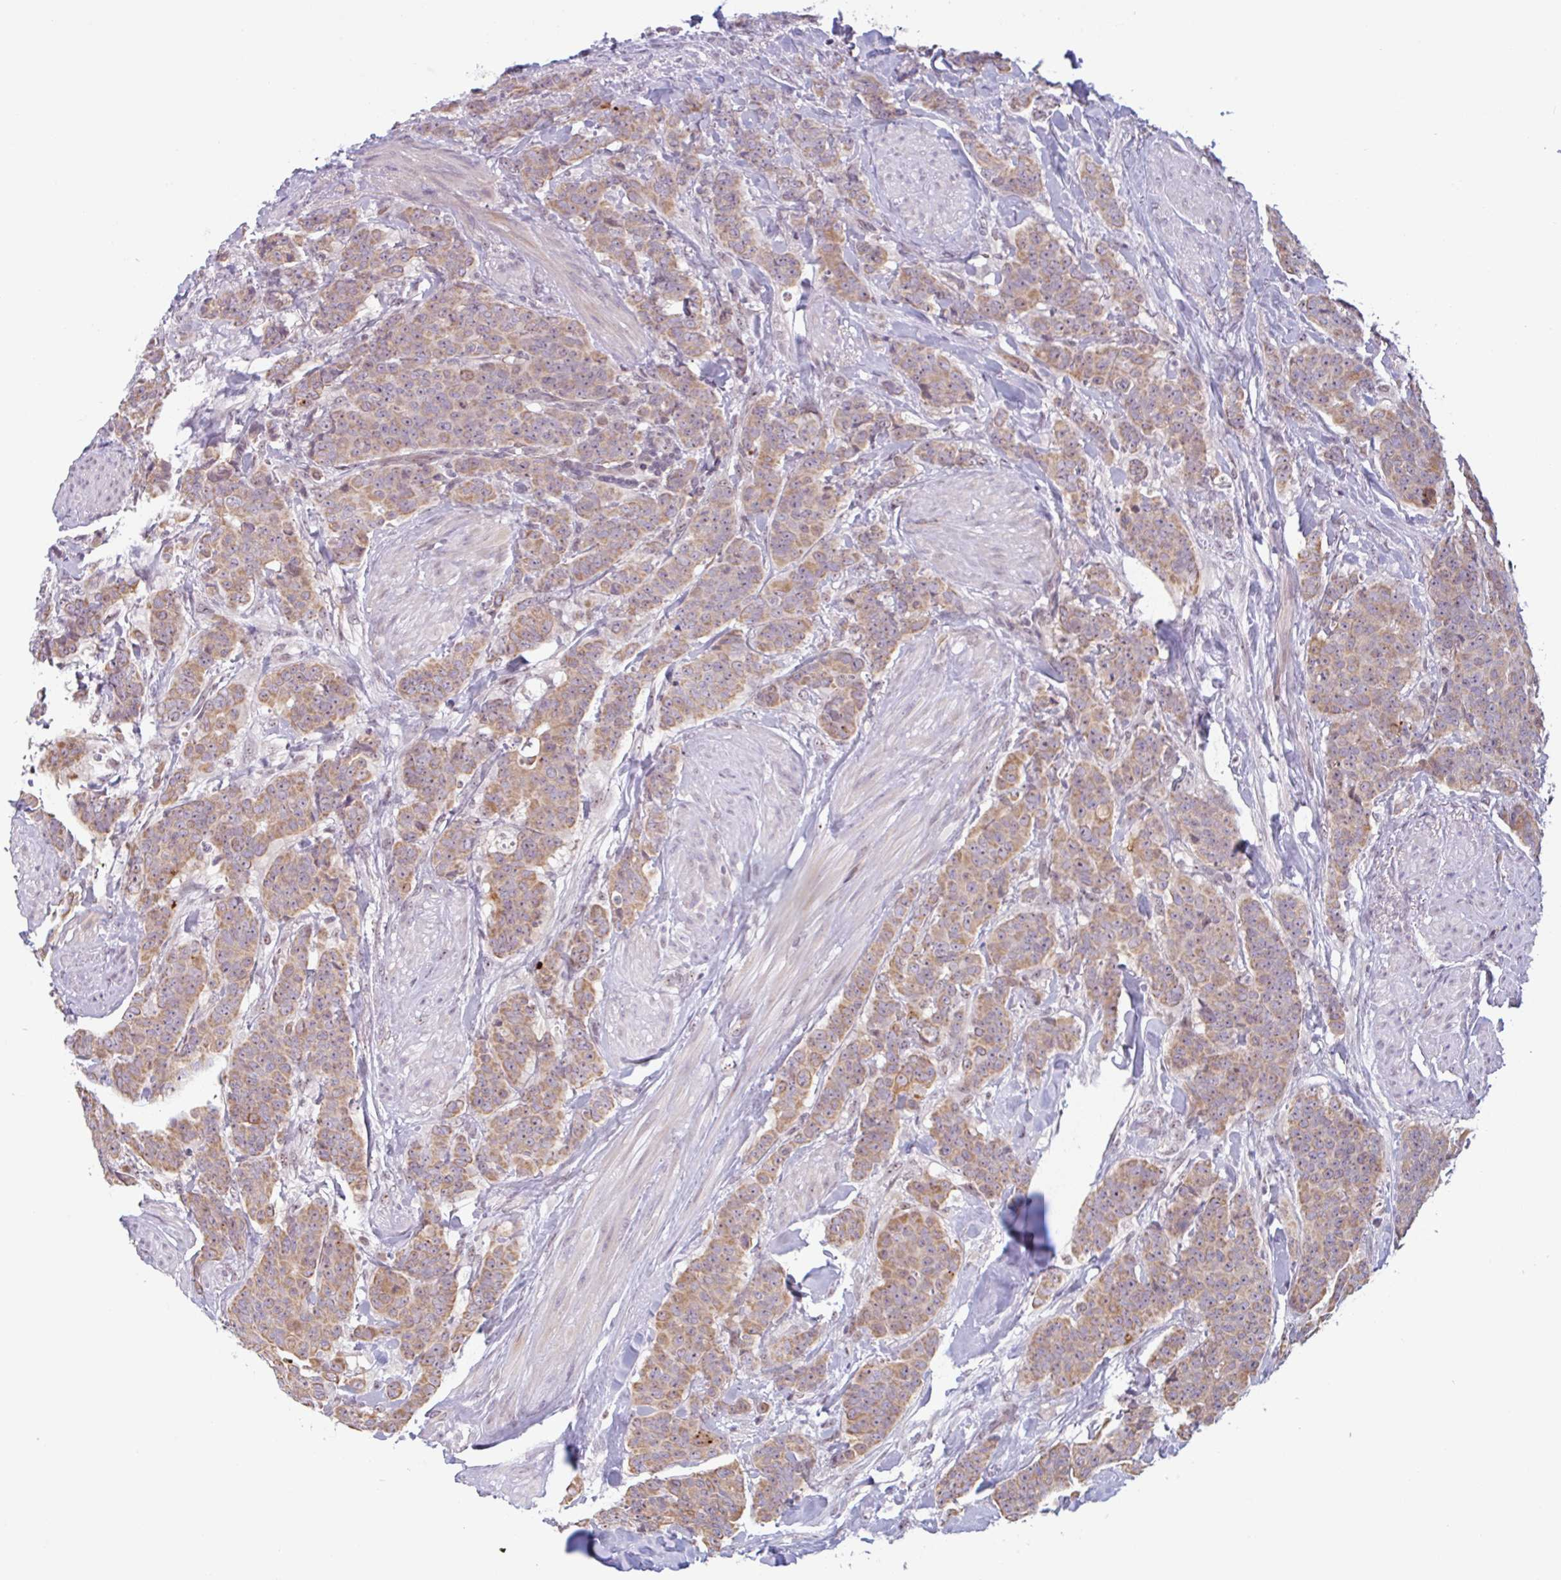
{"staining": {"intensity": "moderate", "quantity": ">75%", "location": "cytoplasmic/membranous"}, "tissue": "breast cancer", "cell_type": "Tumor cells", "image_type": "cancer", "snomed": [{"axis": "morphology", "description": "Duct carcinoma"}, {"axis": "topography", "description": "Breast"}], "caption": "A histopathology image of human infiltrating ductal carcinoma (breast) stained for a protein shows moderate cytoplasmic/membranous brown staining in tumor cells.", "gene": "TMEM119", "patient": {"sex": "female", "age": 40}}